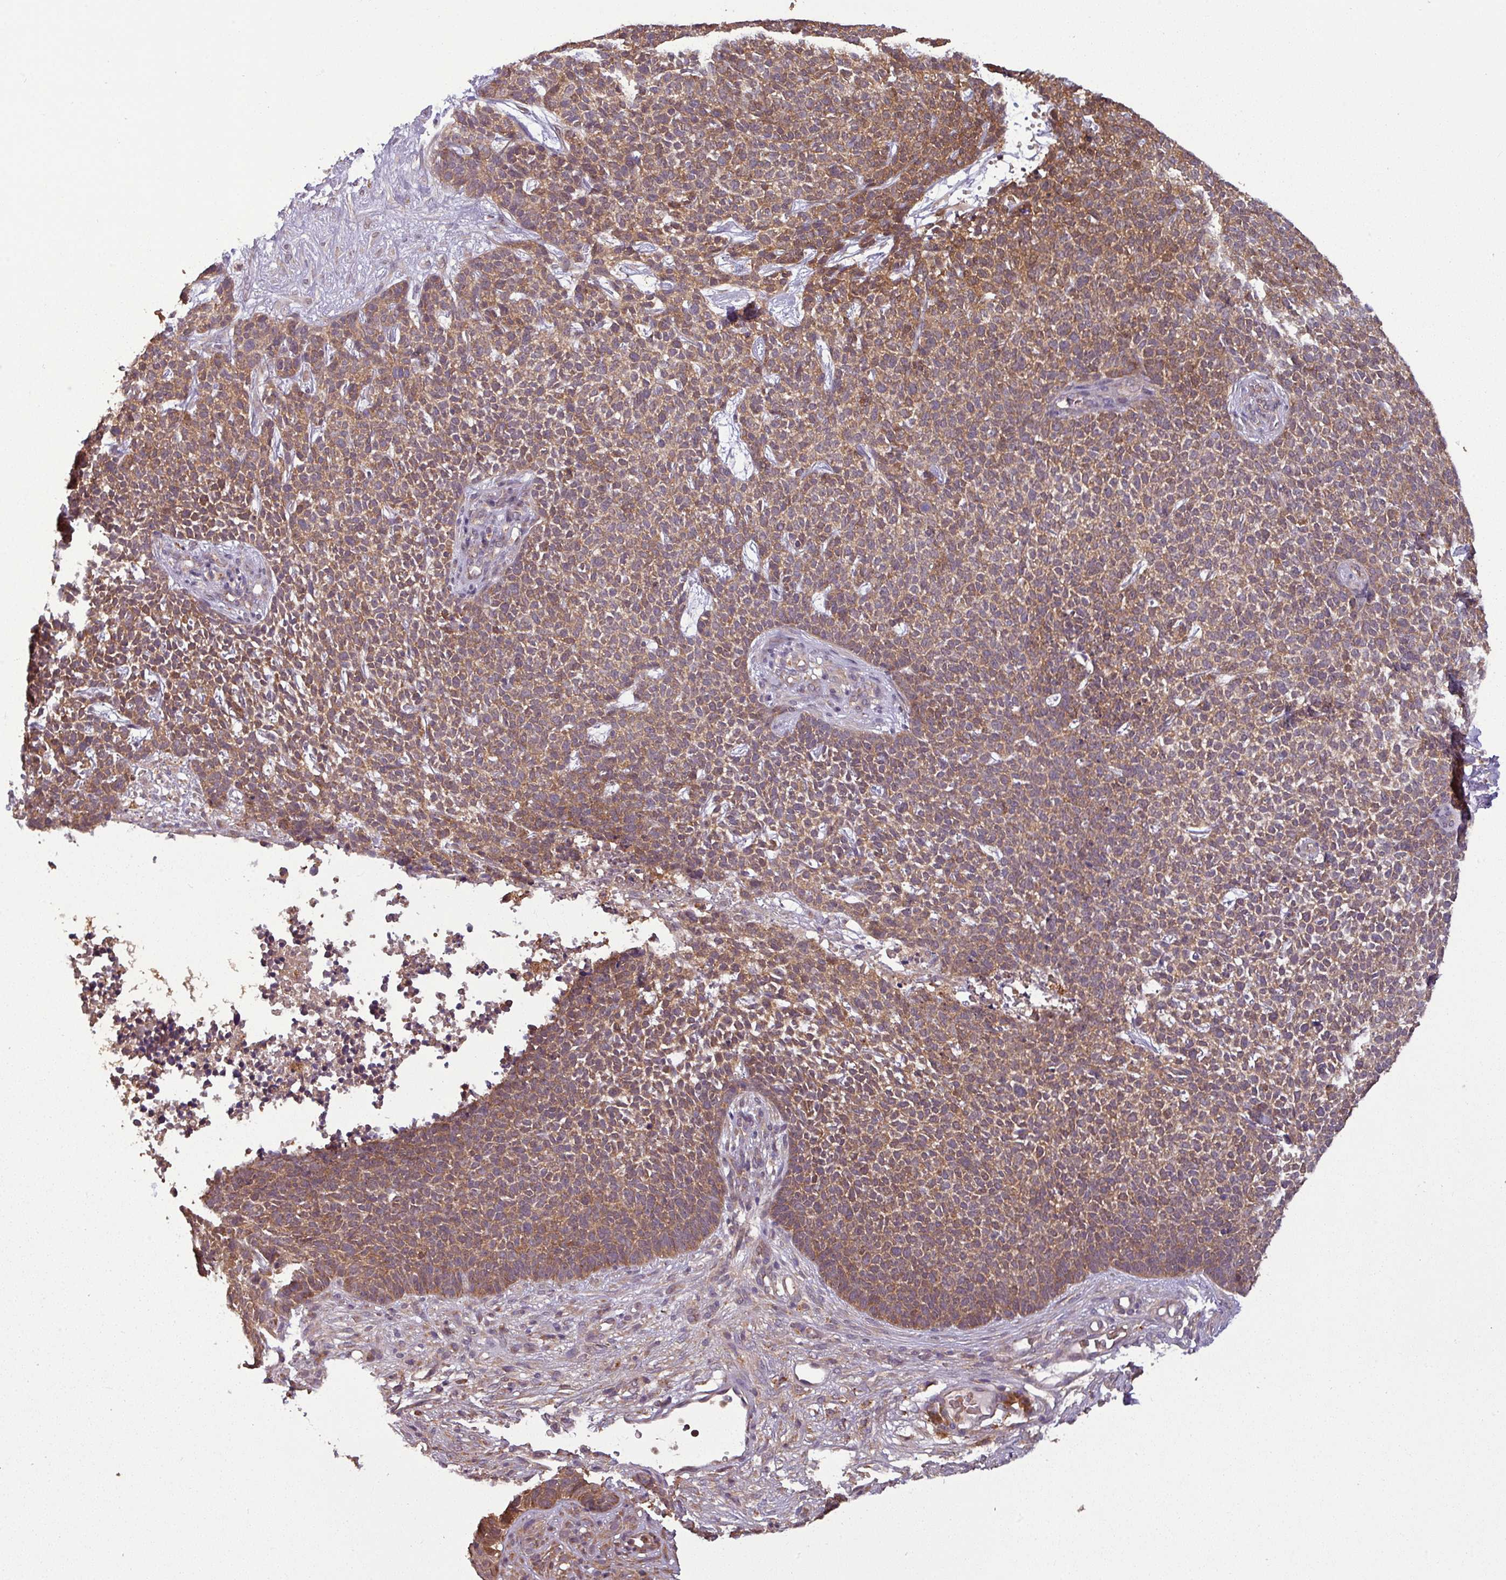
{"staining": {"intensity": "moderate", "quantity": ">75%", "location": "cytoplasmic/membranous"}, "tissue": "skin cancer", "cell_type": "Tumor cells", "image_type": "cancer", "snomed": [{"axis": "morphology", "description": "Basal cell carcinoma"}, {"axis": "topography", "description": "Skin"}], "caption": "Skin cancer (basal cell carcinoma) tissue shows moderate cytoplasmic/membranous staining in approximately >75% of tumor cells", "gene": "NT5C3A", "patient": {"sex": "female", "age": 84}}